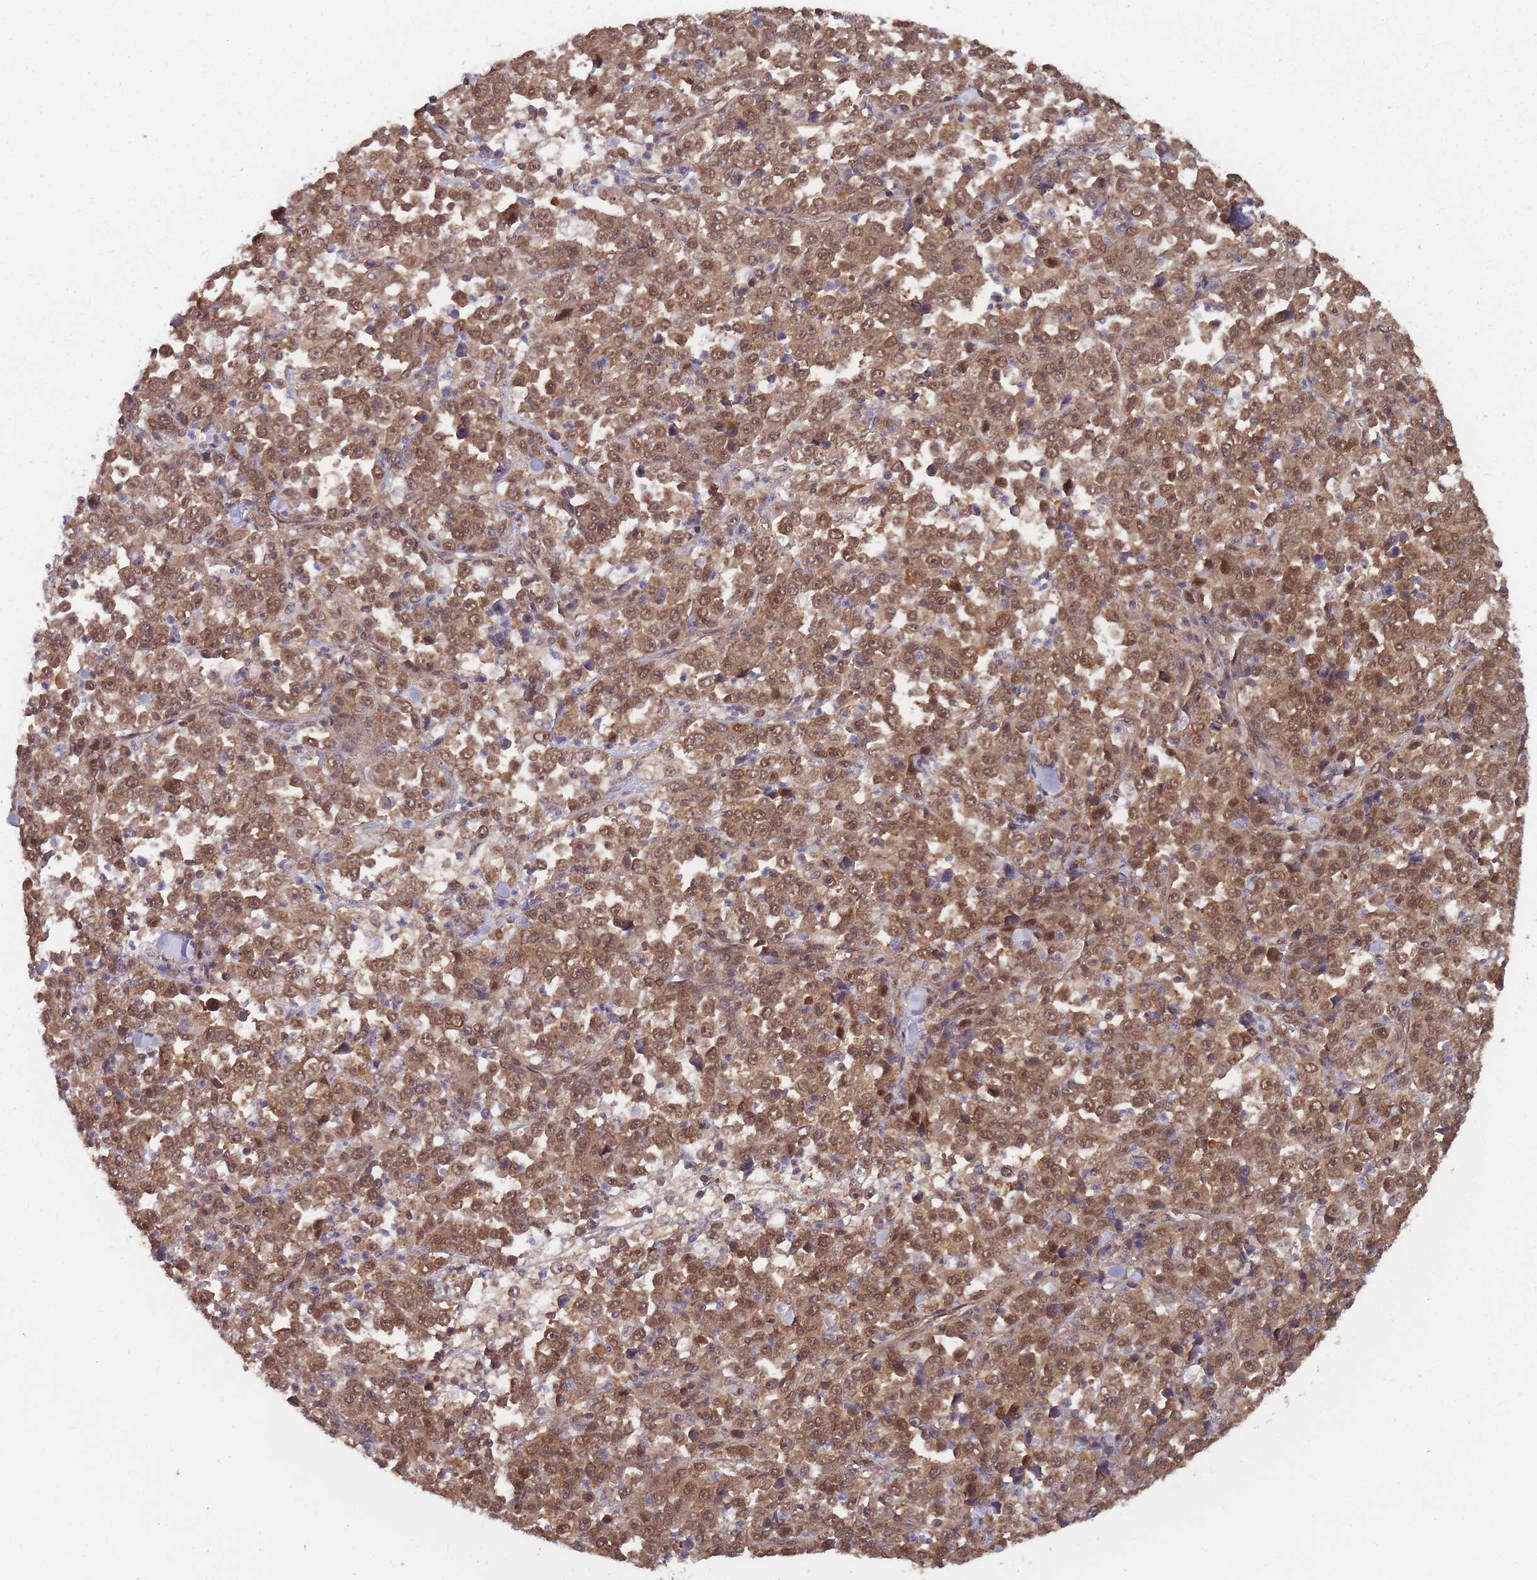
{"staining": {"intensity": "moderate", "quantity": ">75%", "location": "cytoplasmic/membranous,nuclear"}, "tissue": "stomach cancer", "cell_type": "Tumor cells", "image_type": "cancer", "snomed": [{"axis": "morphology", "description": "Normal tissue, NOS"}, {"axis": "morphology", "description": "Adenocarcinoma, NOS"}, {"axis": "topography", "description": "Stomach, upper"}, {"axis": "topography", "description": "Stomach"}], "caption": "Immunohistochemical staining of stomach adenocarcinoma reveals moderate cytoplasmic/membranous and nuclear protein expression in about >75% of tumor cells. (Stains: DAB (3,3'-diaminobenzidine) in brown, nuclei in blue, Microscopy: brightfield microscopy at high magnification).", "gene": "PPP6R3", "patient": {"sex": "male", "age": 59}}